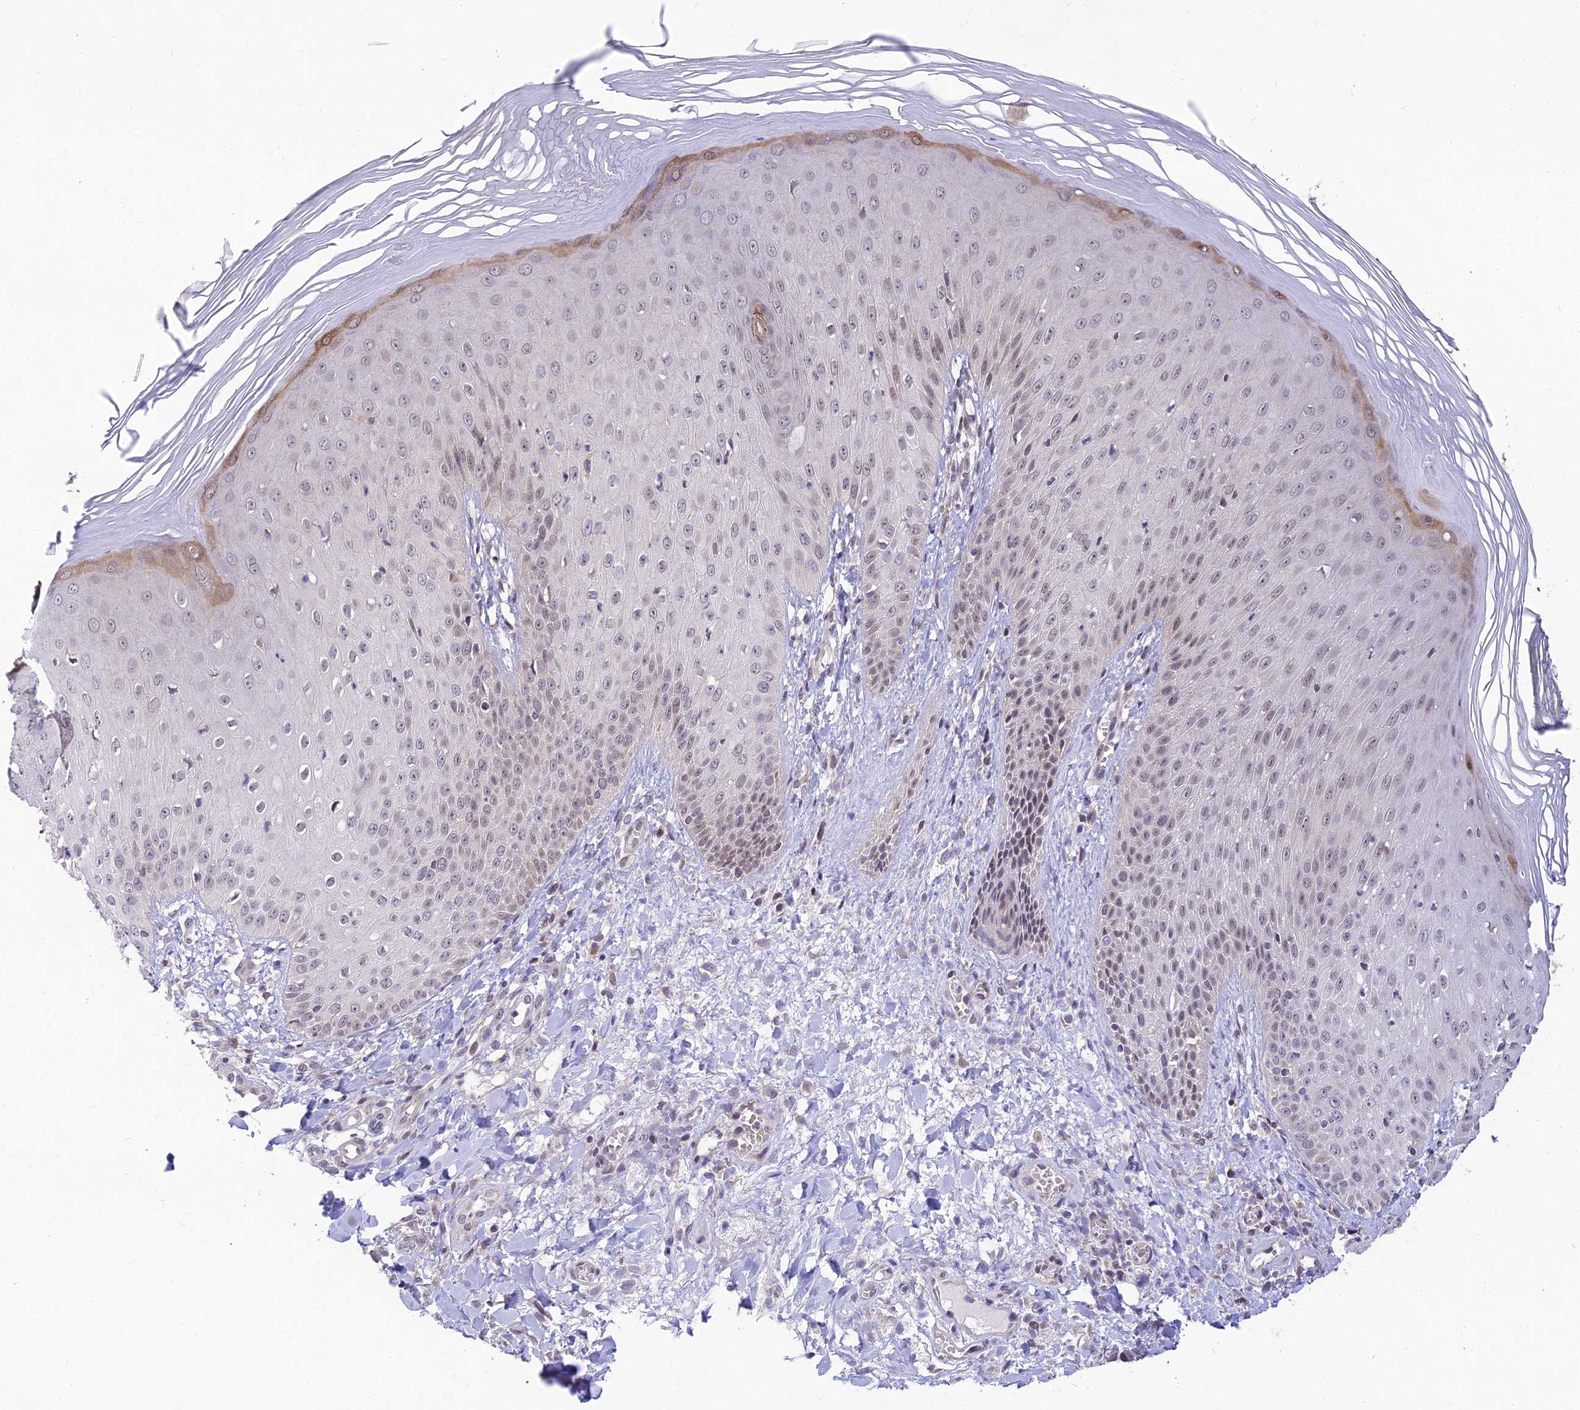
{"staining": {"intensity": "weak", "quantity": "25%-75%", "location": "cytoplasmic/membranous,nuclear"}, "tissue": "skin", "cell_type": "Epidermal cells", "image_type": "normal", "snomed": [{"axis": "morphology", "description": "Normal tissue, NOS"}, {"axis": "morphology", "description": "Inflammation, NOS"}, {"axis": "topography", "description": "Soft tissue"}, {"axis": "topography", "description": "Anal"}], "caption": "Brown immunohistochemical staining in normal human skin shows weak cytoplasmic/membranous,nuclear expression in approximately 25%-75% of epidermal cells.", "gene": "MICOS13", "patient": {"sex": "female", "age": 15}}